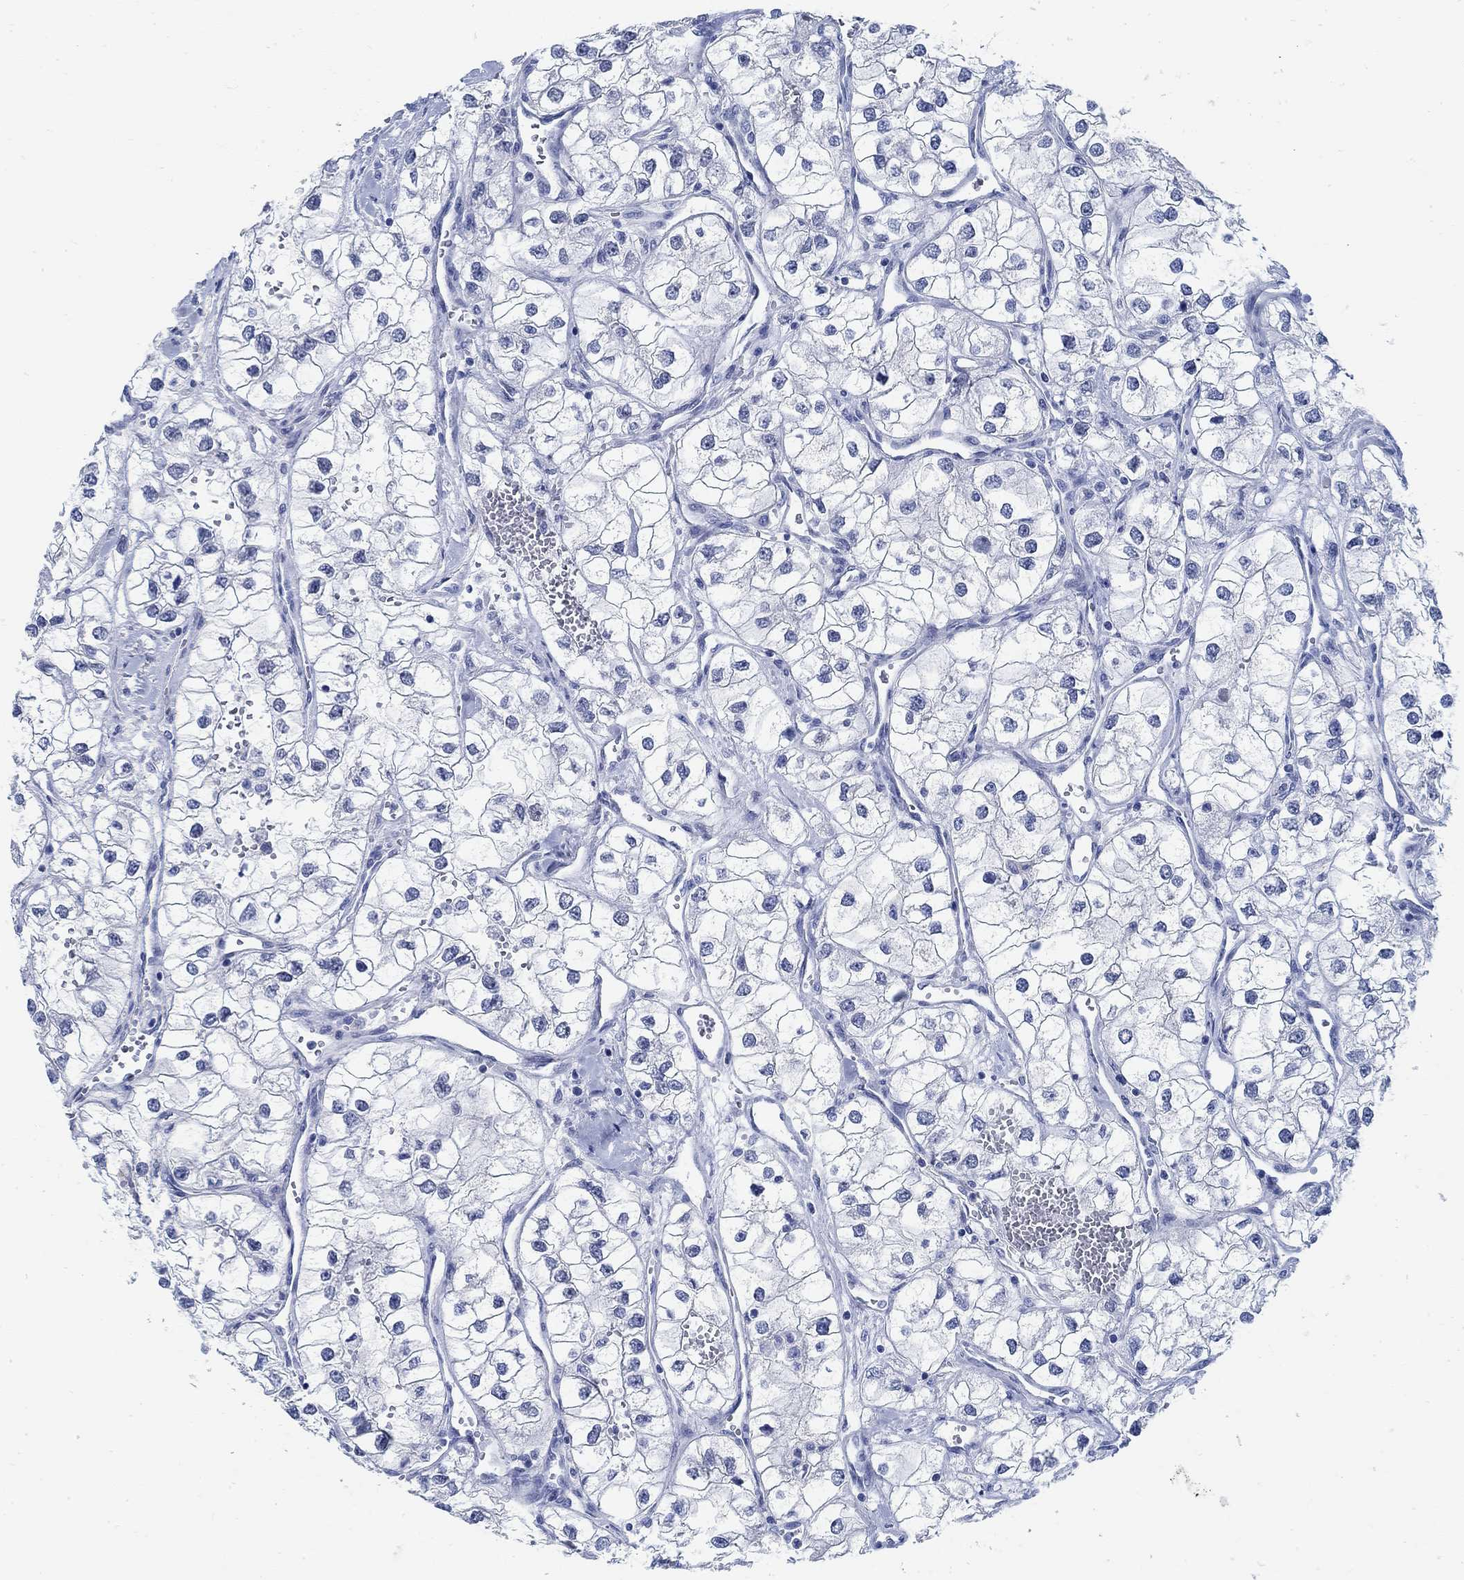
{"staining": {"intensity": "negative", "quantity": "none", "location": "none"}, "tissue": "renal cancer", "cell_type": "Tumor cells", "image_type": "cancer", "snomed": [{"axis": "morphology", "description": "Adenocarcinoma, NOS"}, {"axis": "topography", "description": "Kidney"}], "caption": "The IHC image has no significant expression in tumor cells of renal cancer (adenocarcinoma) tissue. Brightfield microscopy of immunohistochemistry stained with DAB (3,3'-diaminobenzidine) (brown) and hematoxylin (blue), captured at high magnification.", "gene": "RBM20", "patient": {"sex": "male", "age": 59}}